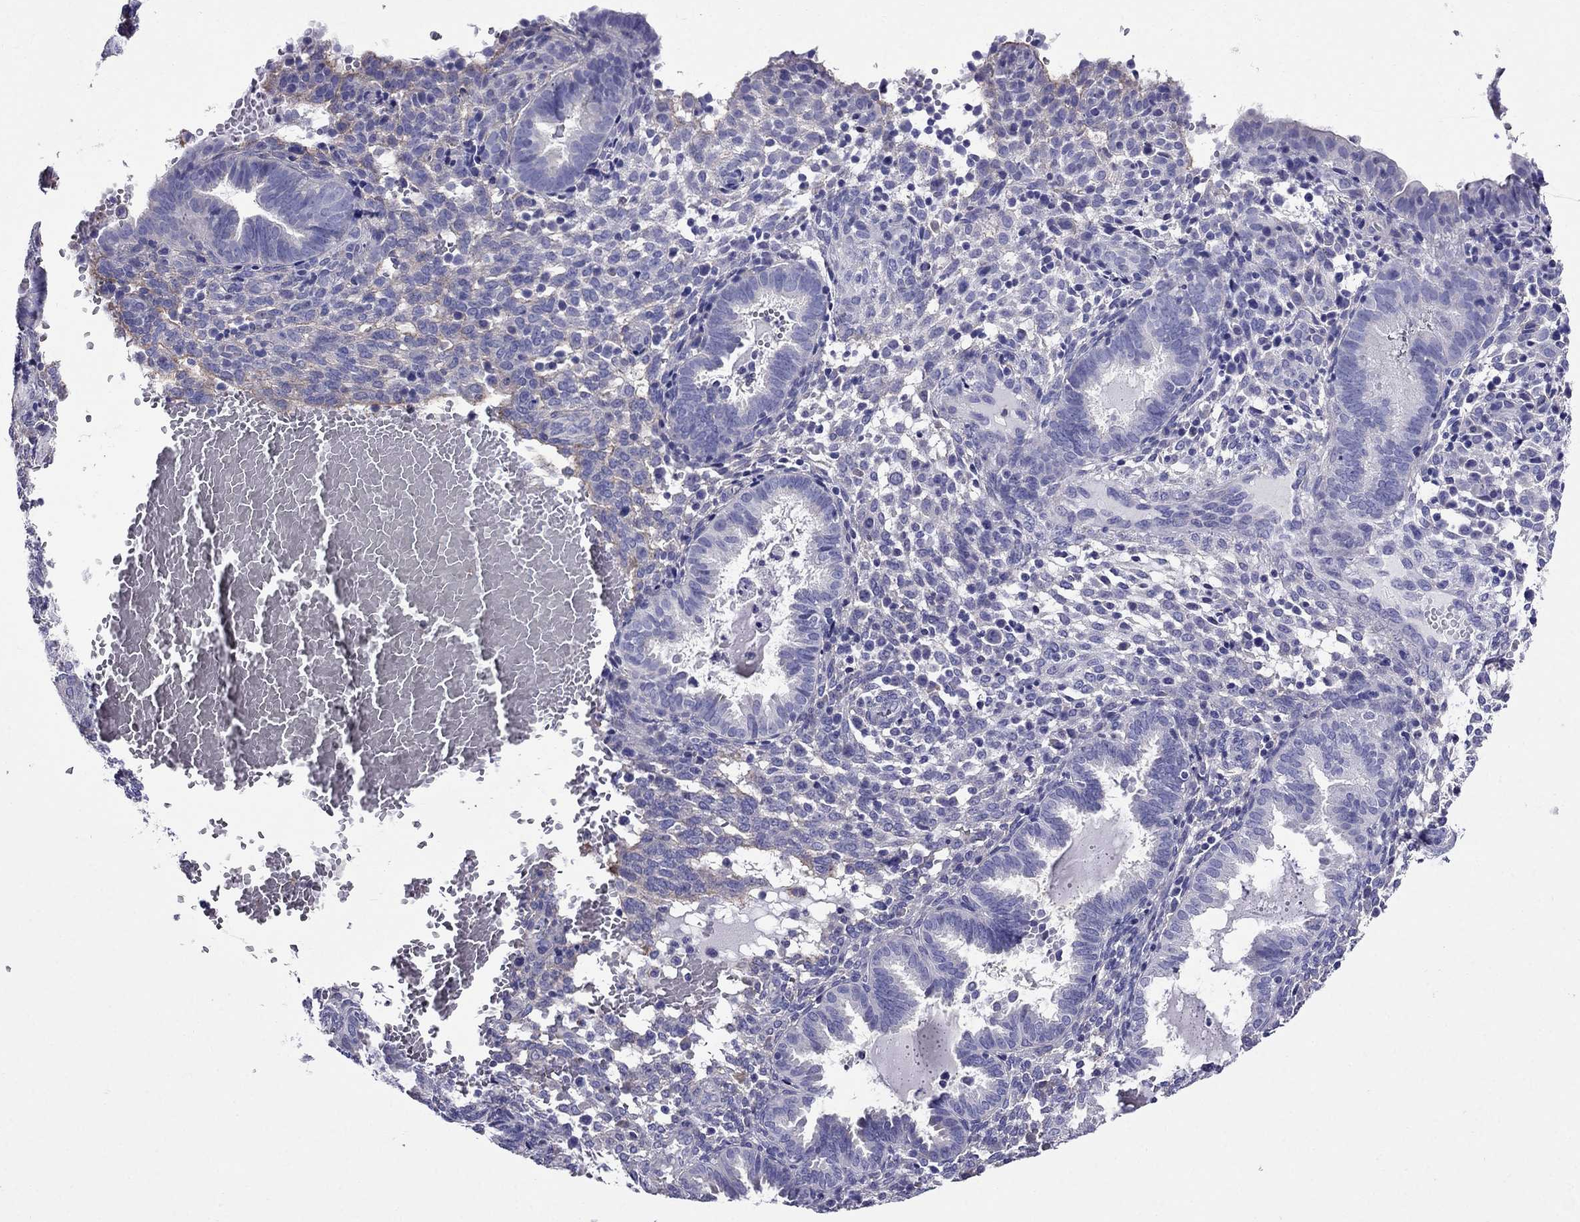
{"staining": {"intensity": "negative", "quantity": "none", "location": "none"}, "tissue": "endometrium", "cell_type": "Cells in endometrial stroma", "image_type": "normal", "snomed": [{"axis": "morphology", "description": "Normal tissue, NOS"}, {"axis": "topography", "description": "Endometrium"}], "caption": "This is an immunohistochemistry histopathology image of normal human endometrium. There is no positivity in cells in endometrial stroma.", "gene": "GPR50", "patient": {"sex": "female", "age": 42}}